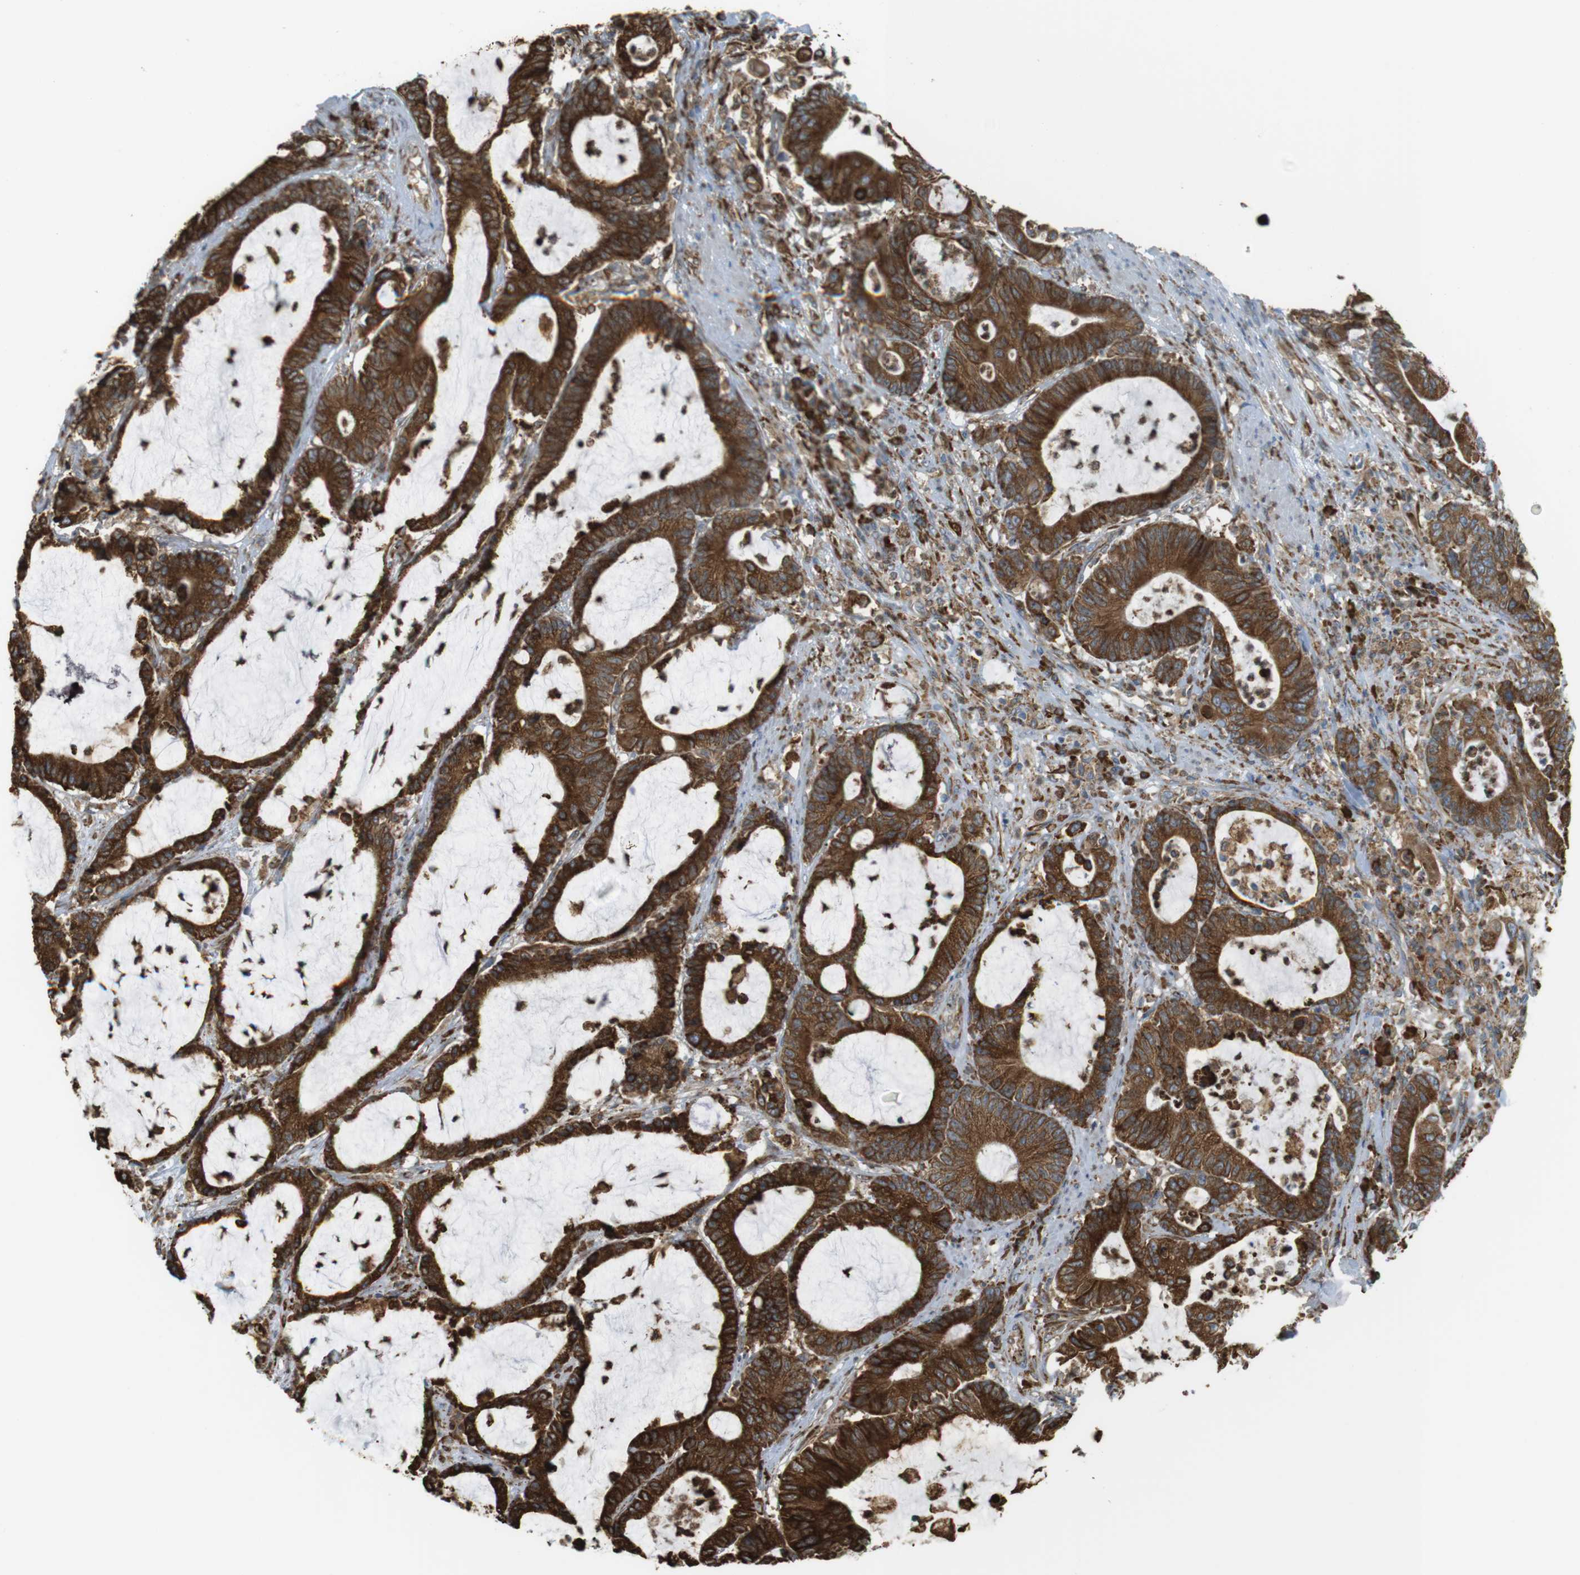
{"staining": {"intensity": "strong", "quantity": ">75%", "location": "cytoplasmic/membranous"}, "tissue": "colorectal cancer", "cell_type": "Tumor cells", "image_type": "cancer", "snomed": [{"axis": "morphology", "description": "Adenocarcinoma, NOS"}, {"axis": "topography", "description": "Colon"}], "caption": "High-magnification brightfield microscopy of colorectal adenocarcinoma stained with DAB (brown) and counterstained with hematoxylin (blue). tumor cells exhibit strong cytoplasmic/membranous staining is seen in about>75% of cells.", "gene": "MBOAT2", "patient": {"sex": "female", "age": 84}}